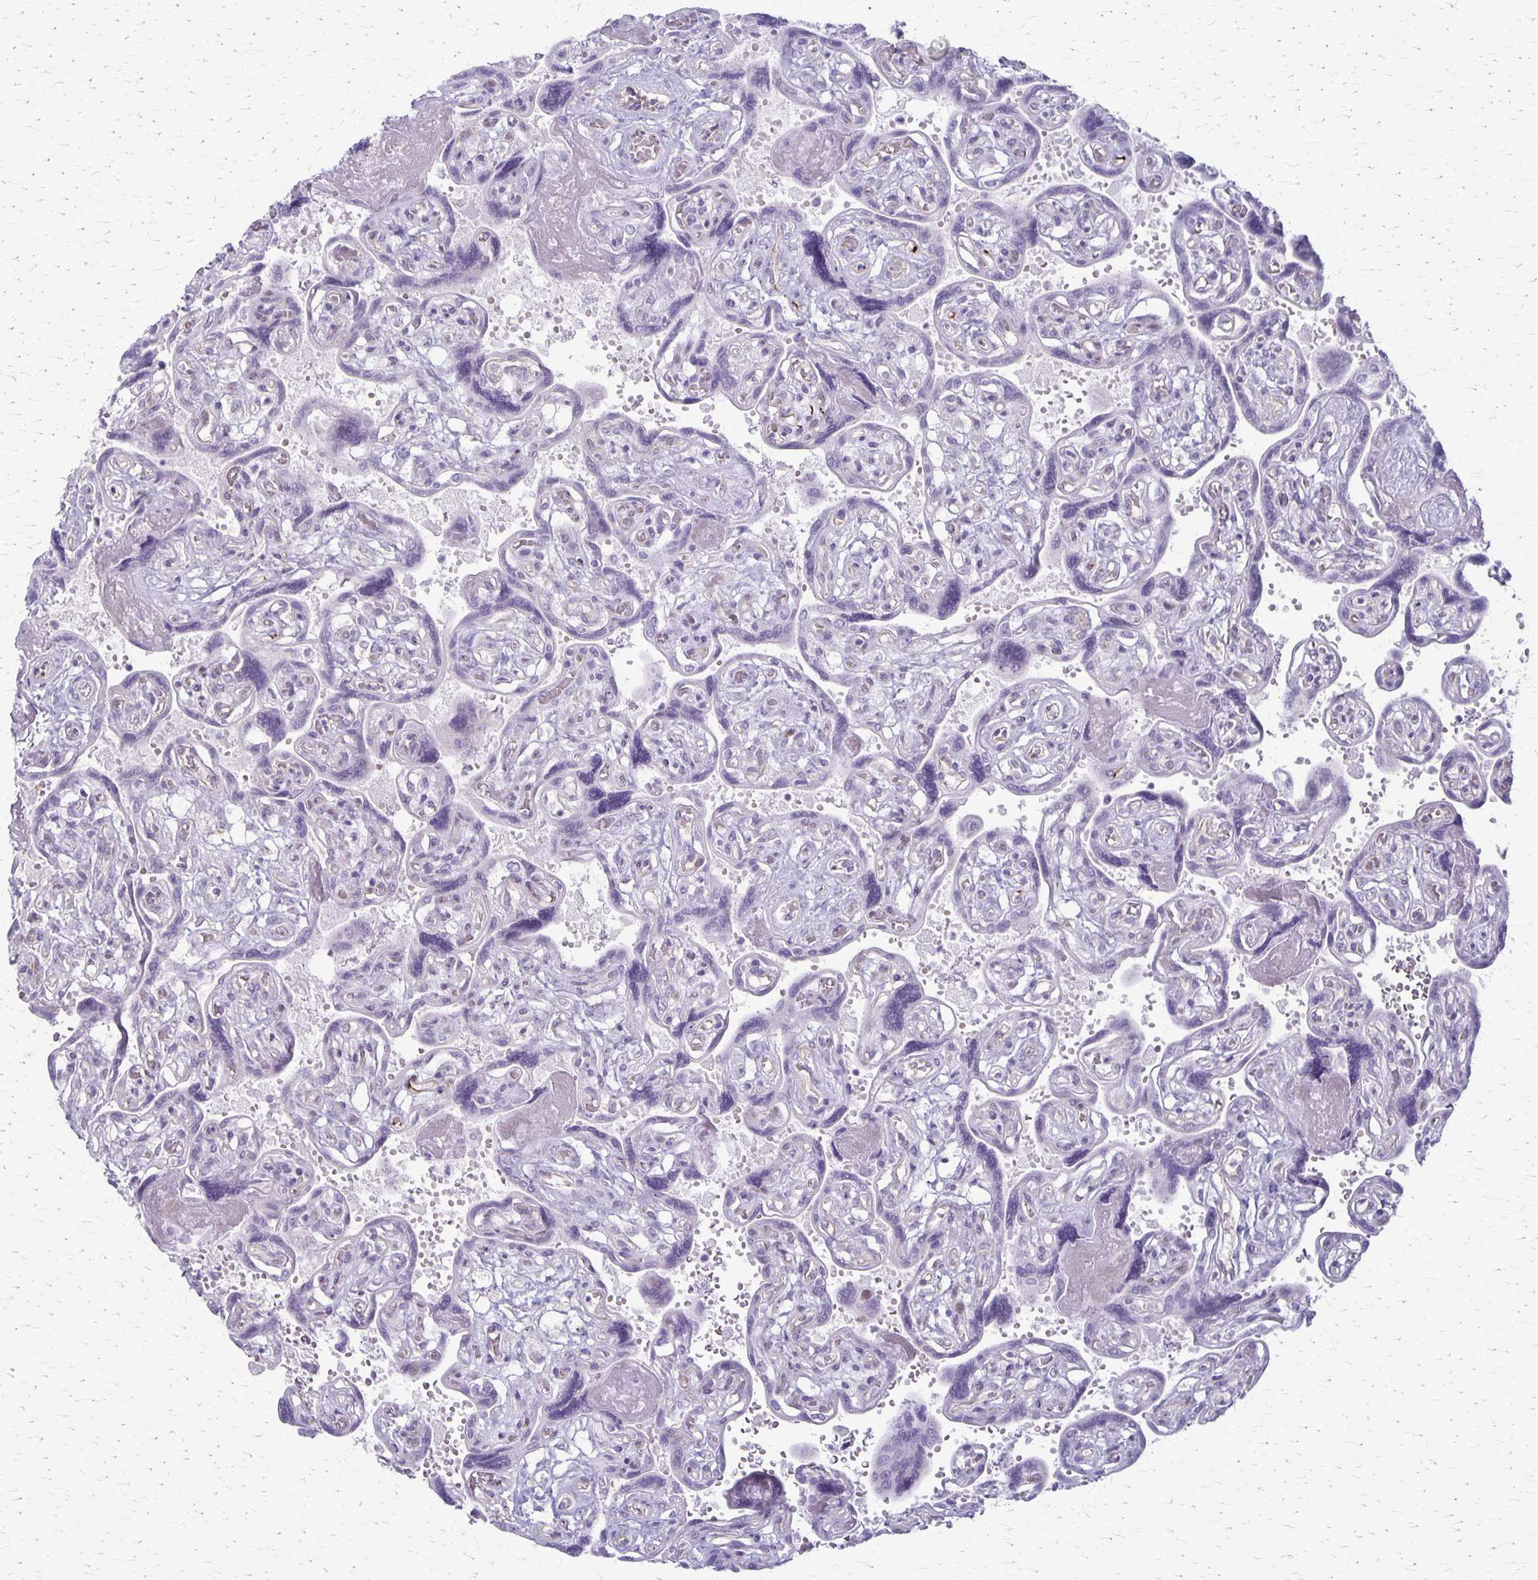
{"staining": {"intensity": "weak", "quantity": "<25%", "location": "nuclear"}, "tissue": "placenta", "cell_type": "Decidual cells", "image_type": "normal", "snomed": [{"axis": "morphology", "description": "Normal tissue, NOS"}, {"axis": "topography", "description": "Placenta"}], "caption": "Immunohistochemistry (IHC) of unremarkable human placenta exhibits no expression in decidual cells. (DAB (3,3'-diaminobenzidine) IHC, high magnification).", "gene": "DLK2", "patient": {"sex": "female", "age": 32}}